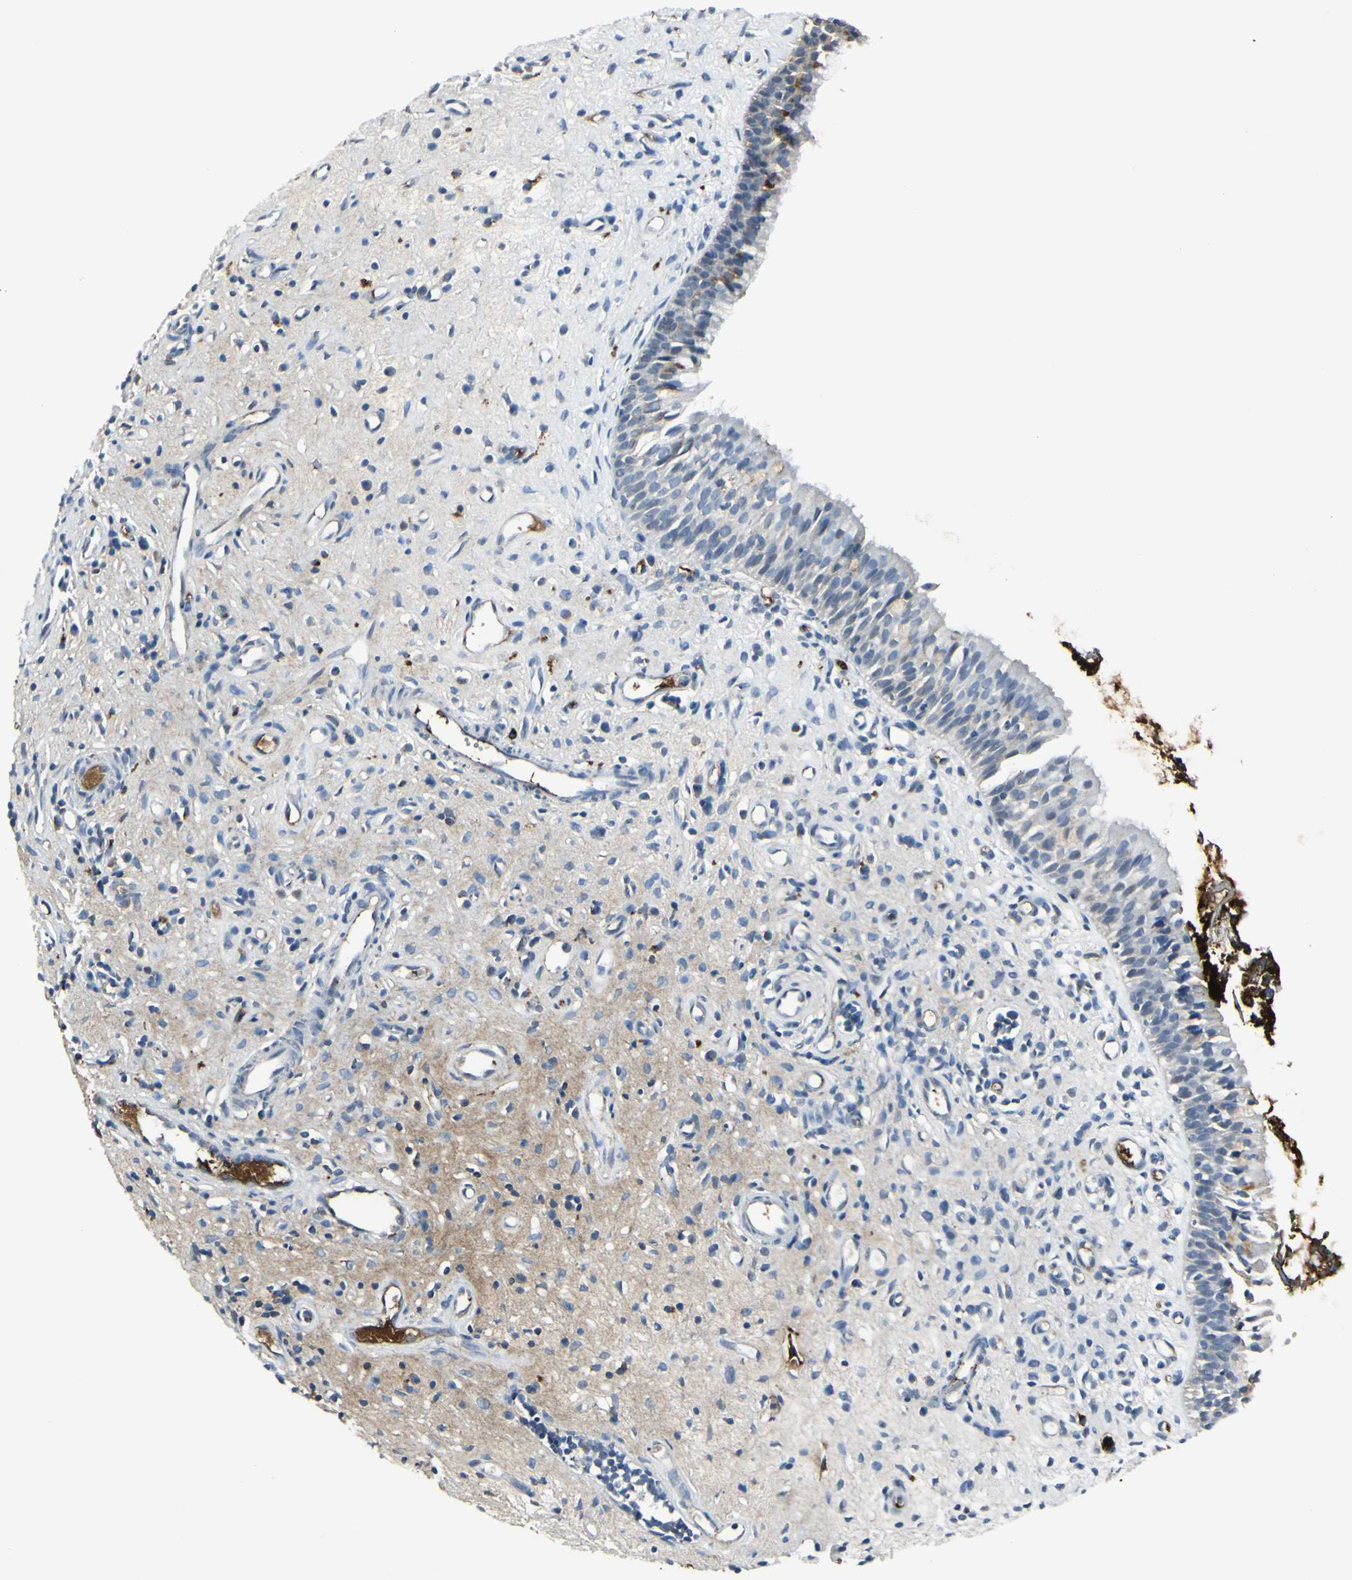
{"staining": {"intensity": "moderate", "quantity": "<25%", "location": "cytoplasmic/membranous"}, "tissue": "nasopharynx", "cell_type": "Respiratory epithelial cells", "image_type": "normal", "snomed": [{"axis": "morphology", "description": "Normal tissue, NOS"}, {"axis": "topography", "description": "Nasopharynx"}], "caption": "This image shows immunohistochemistry (IHC) staining of normal nasopharynx, with low moderate cytoplasmic/membranous staining in approximately <25% of respiratory epithelial cells.", "gene": "IGHM", "patient": {"sex": "female", "age": 51}}